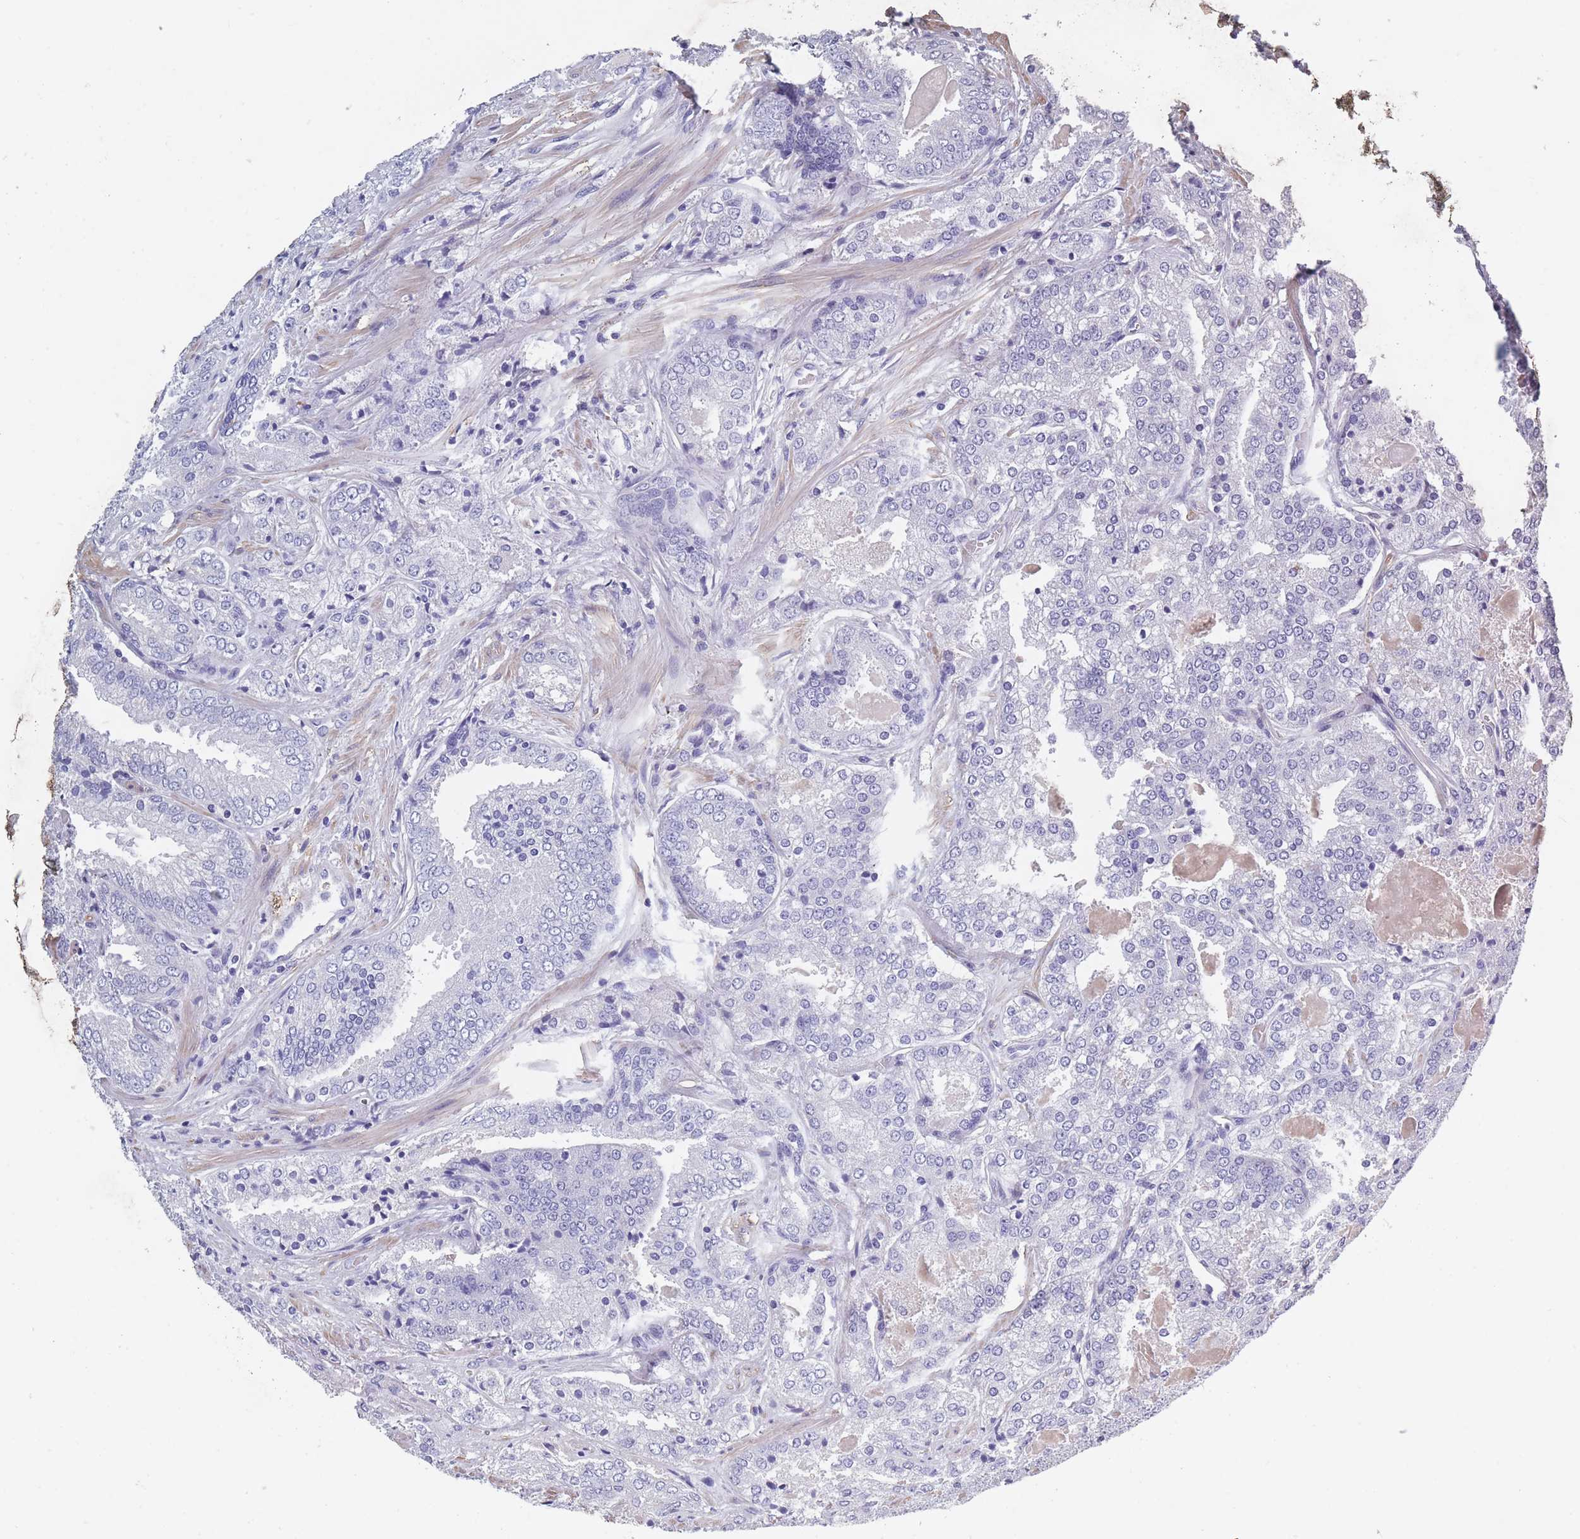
{"staining": {"intensity": "negative", "quantity": "none", "location": "none"}, "tissue": "prostate cancer", "cell_type": "Tumor cells", "image_type": "cancer", "snomed": [{"axis": "morphology", "description": "Adenocarcinoma, High grade"}, {"axis": "topography", "description": "Prostate"}], "caption": "Immunohistochemical staining of human prostate cancer demonstrates no significant positivity in tumor cells.", "gene": "OR4C5", "patient": {"sex": "male", "age": 63}}